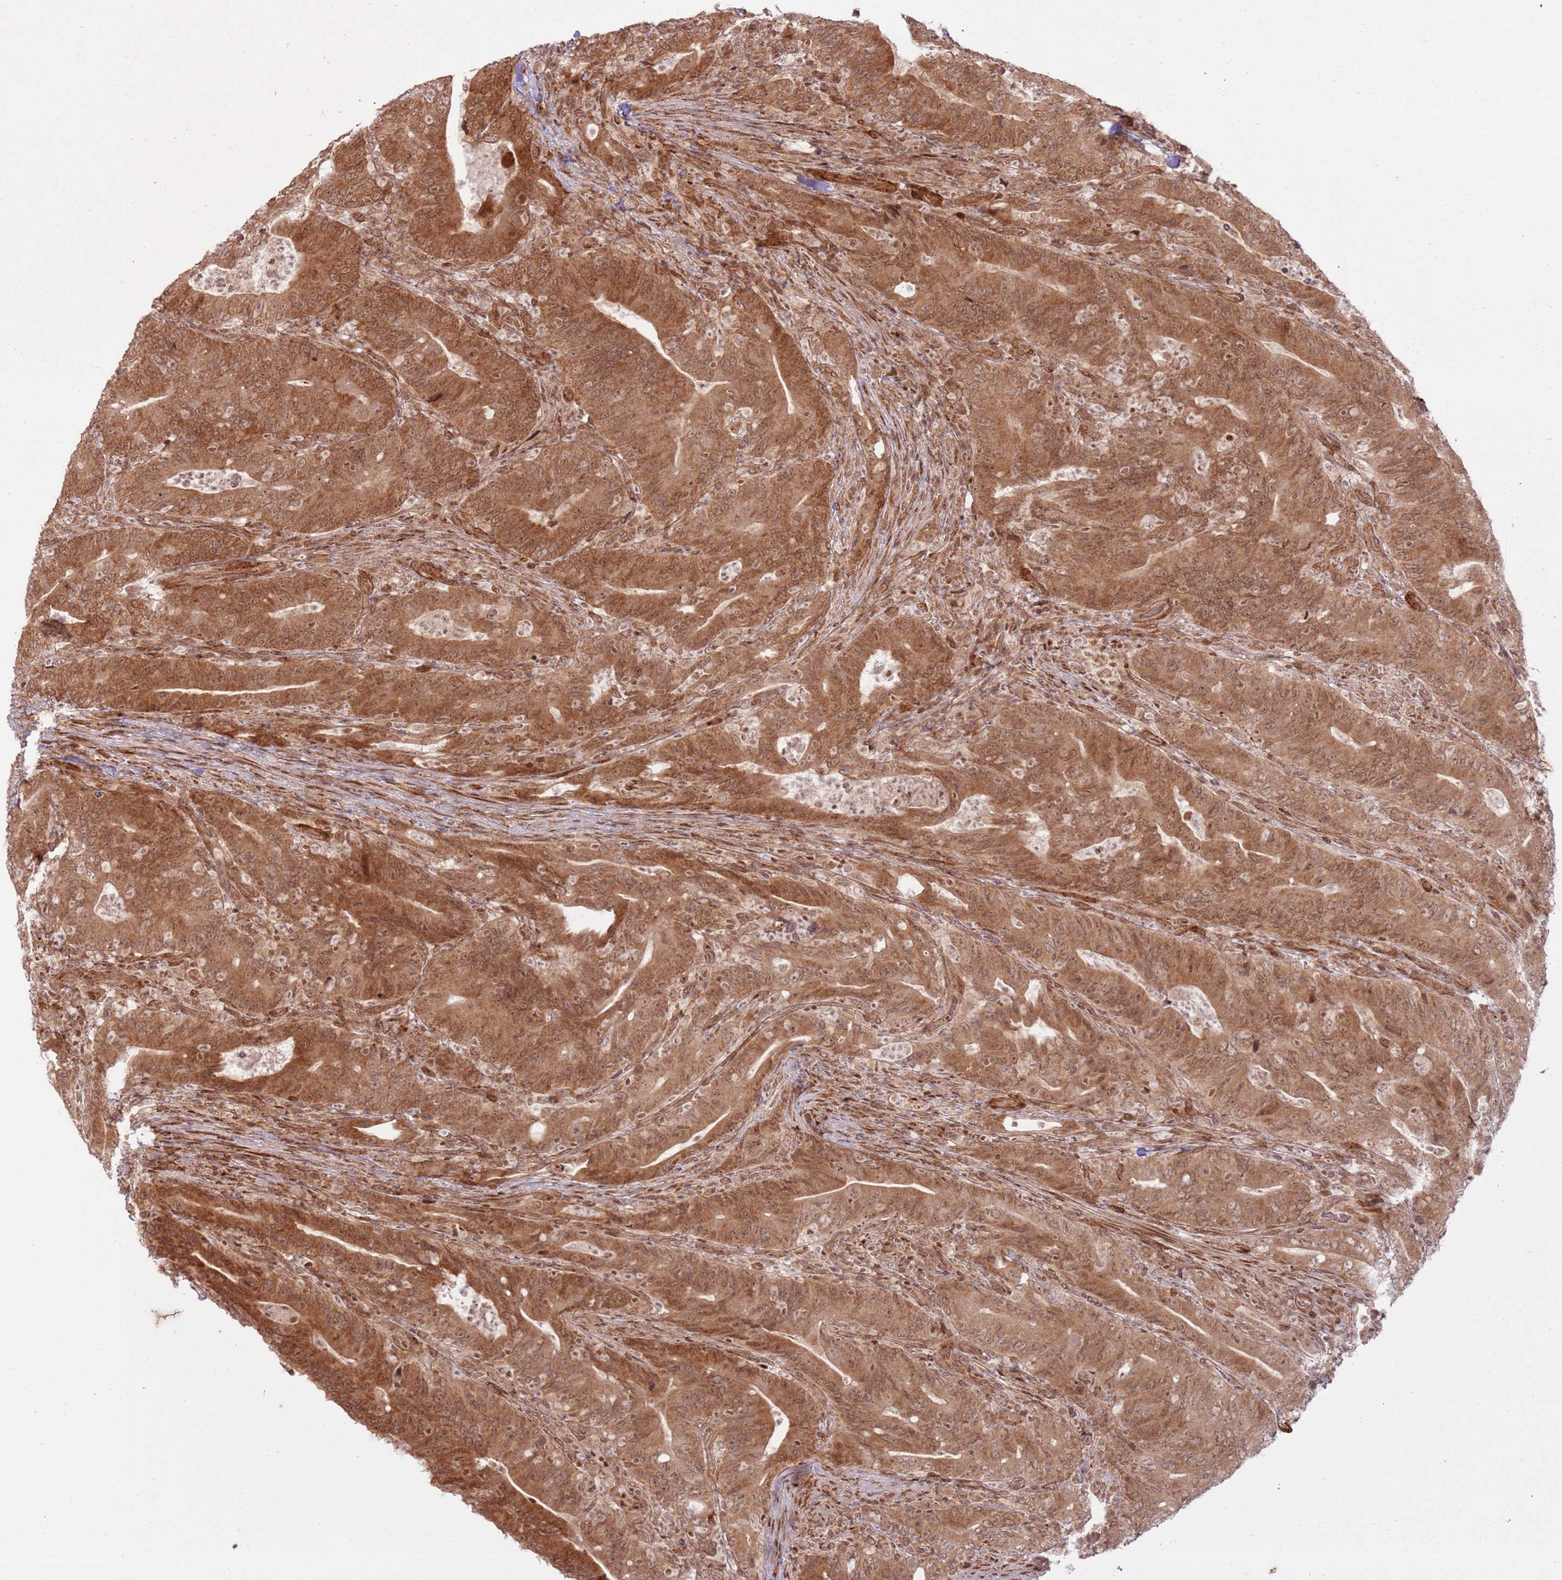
{"staining": {"intensity": "moderate", "quantity": ">75%", "location": "cytoplasmic/membranous,nuclear"}, "tissue": "colorectal cancer", "cell_type": "Tumor cells", "image_type": "cancer", "snomed": [{"axis": "morphology", "description": "Adenocarcinoma, NOS"}, {"axis": "topography", "description": "Colon"}], "caption": "Adenocarcinoma (colorectal) stained with a brown dye demonstrates moderate cytoplasmic/membranous and nuclear positive staining in approximately >75% of tumor cells.", "gene": "KLHL36", "patient": {"sex": "female", "age": 66}}